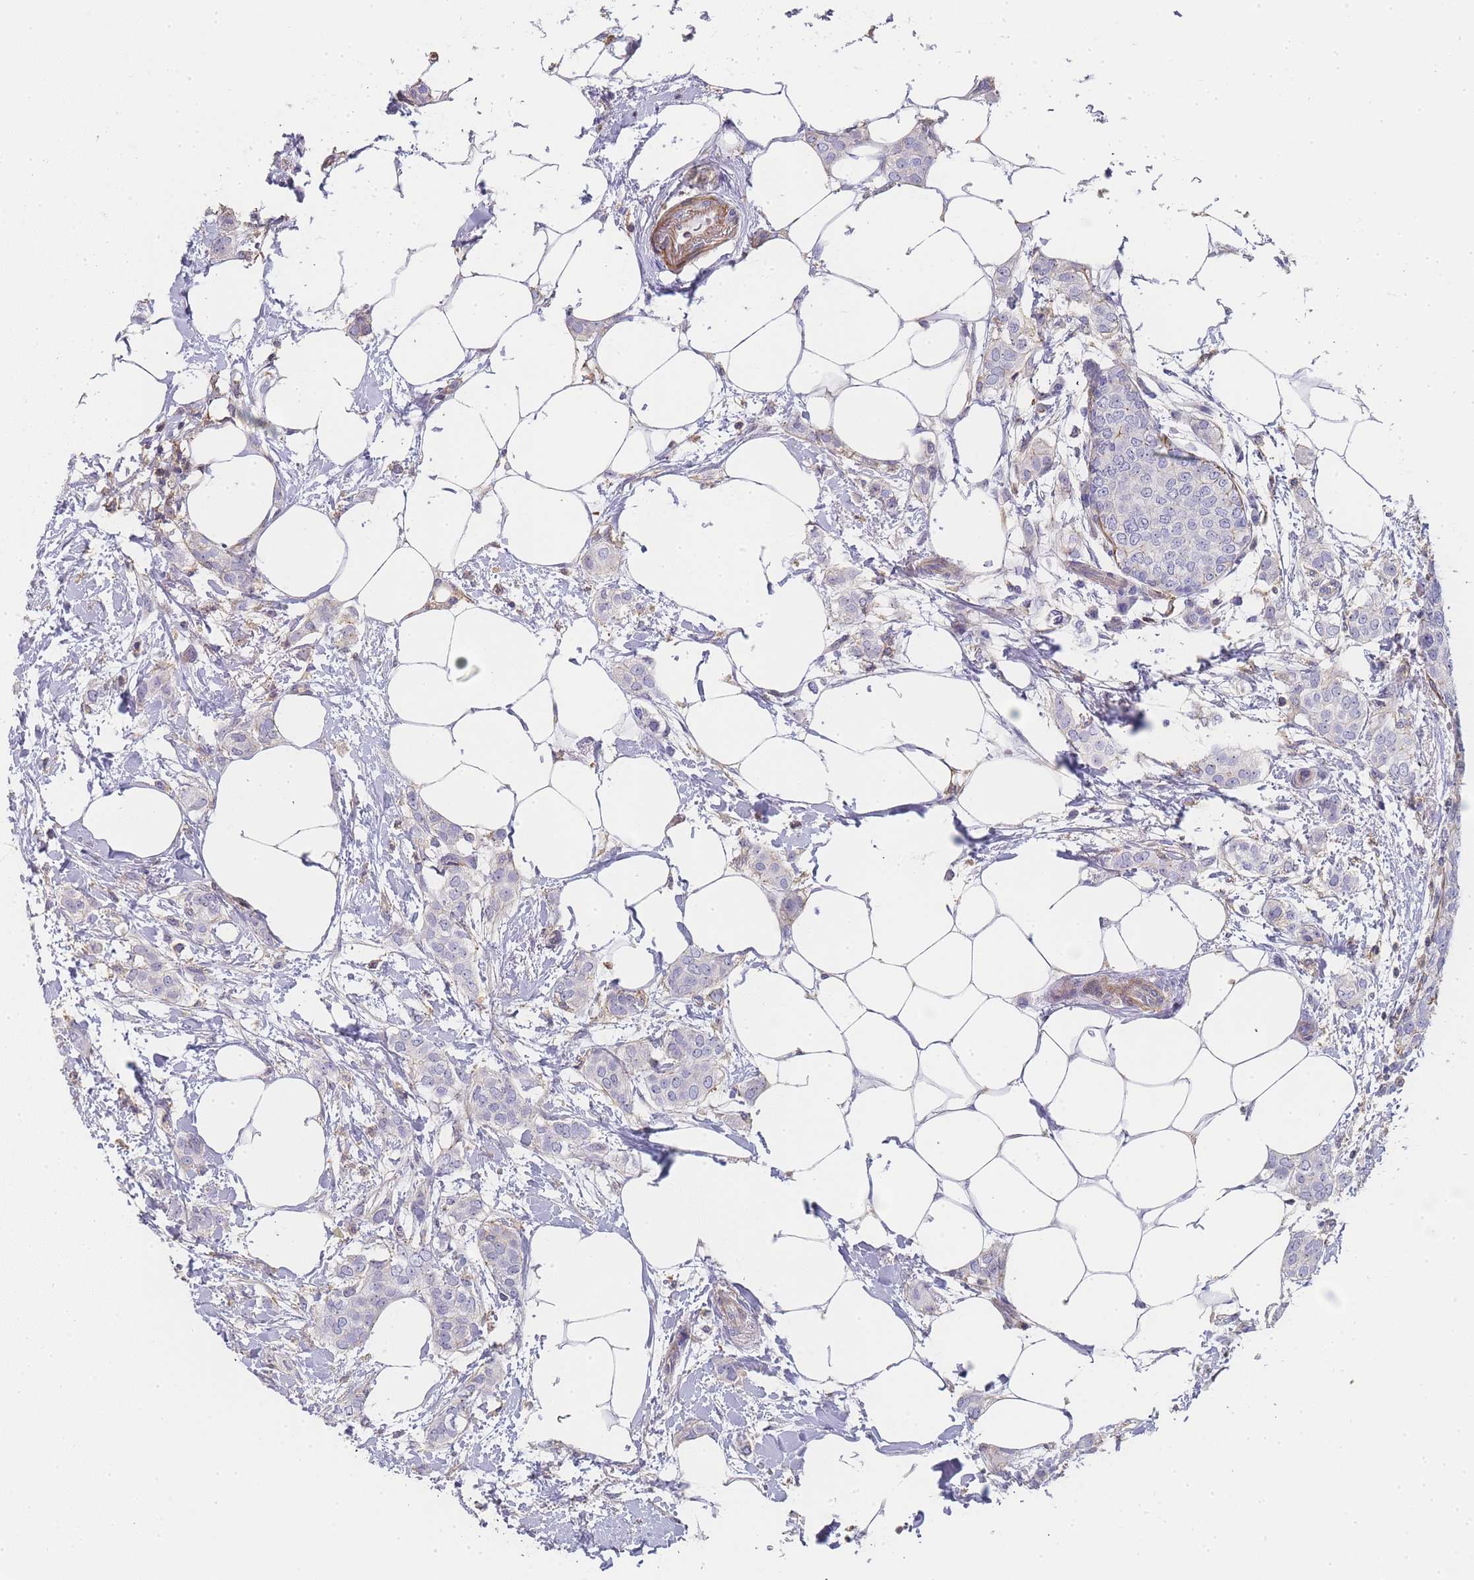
{"staining": {"intensity": "negative", "quantity": "none", "location": "none"}, "tissue": "breast cancer", "cell_type": "Tumor cells", "image_type": "cancer", "snomed": [{"axis": "morphology", "description": "Duct carcinoma"}, {"axis": "topography", "description": "Breast"}], "caption": "Micrograph shows no significant protein staining in tumor cells of breast cancer.", "gene": "NOP14", "patient": {"sex": "female", "age": 72}}